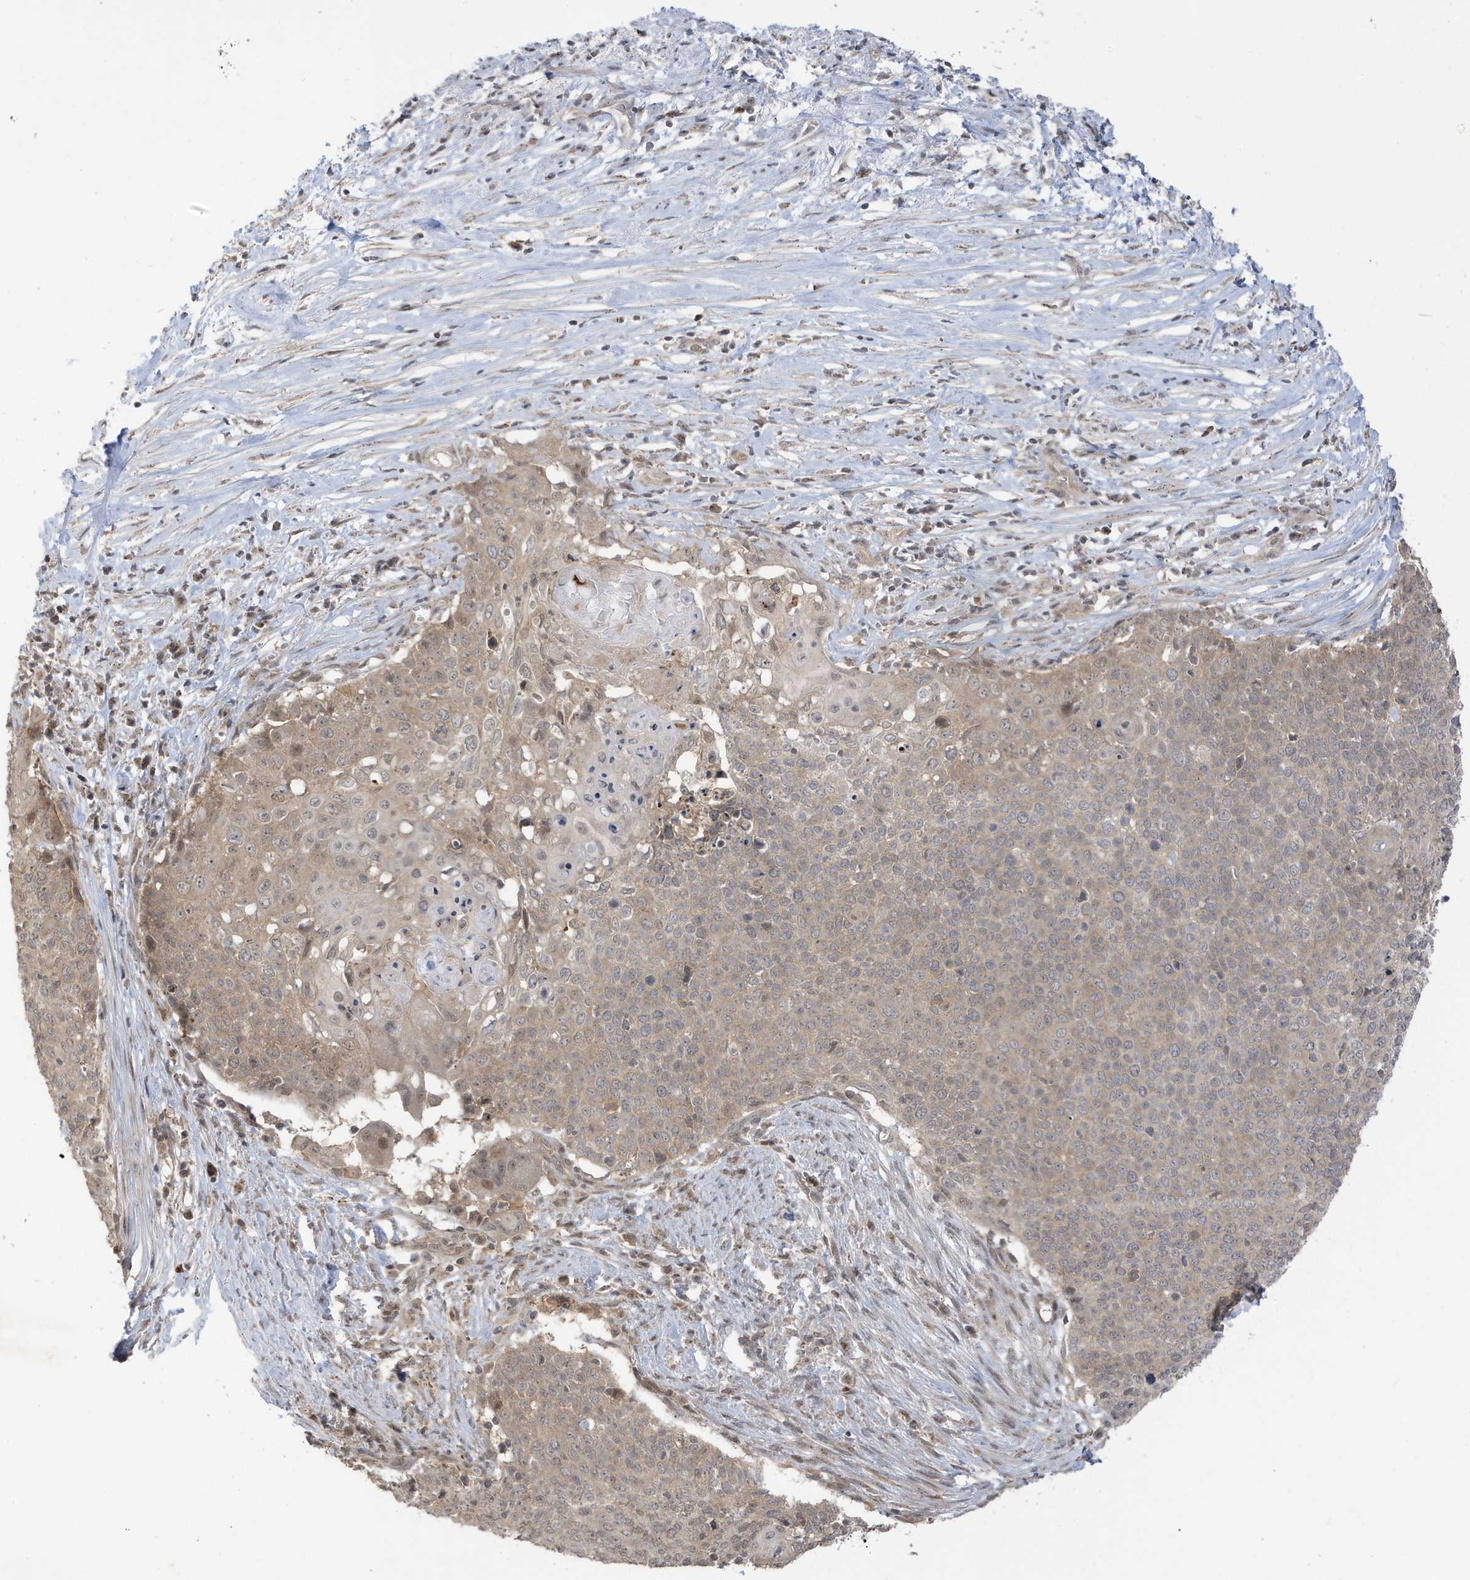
{"staining": {"intensity": "weak", "quantity": ">75%", "location": "cytoplasmic/membranous"}, "tissue": "cervical cancer", "cell_type": "Tumor cells", "image_type": "cancer", "snomed": [{"axis": "morphology", "description": "Squamous cell carcinoma, NOS"}, {"axis": "topography", "description": "Cervix"}], "caption": "Immunohistochemistry micrograph of cervical cancer (squamous cell carcinoma) stained for a protein (brown), which shows low levels of weak cytoplasmic/membranous expression in about >75% of tumor cells.", "gene": "TAB3", "patient": {"sex": "female", "age": 39}}